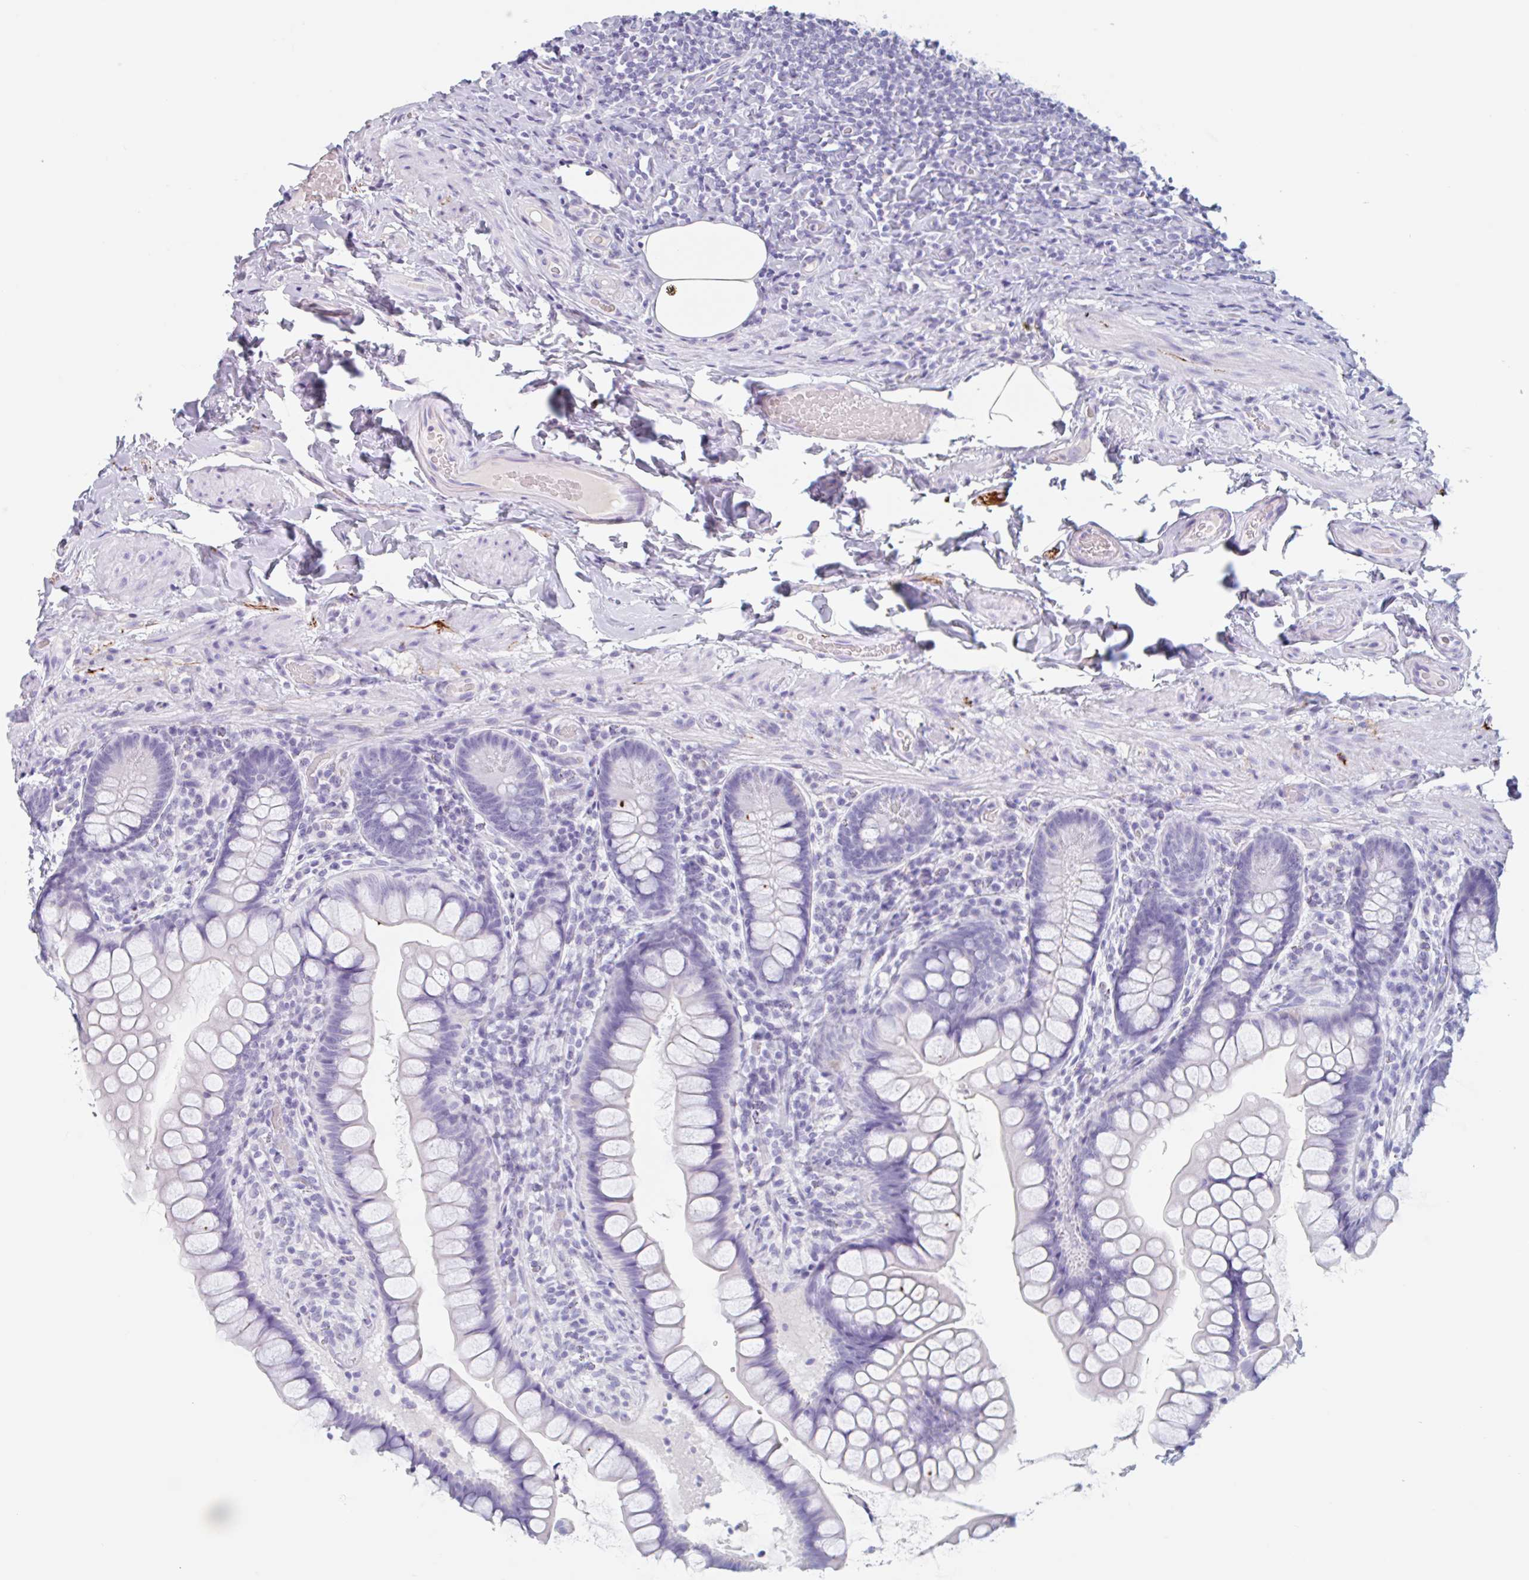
{"staining": {"intensity": "negative", "quantity": "none", "location": "none"}, "tissue": "small intestine", "cell_type": "Glandular cells", "image_type": "normal", "snomed": [{"axis": "morphology", "description": "Normal tissue, NOS"}, {"axis": "topography", "description": "Small intestine"}], "caption": "Immunohistochemical staining of unremarkable human small intestine exhibits no significant staining in glandular cells. (DAB IHC, high magnification).", "gene": "EMC4", "patient": {"sex": "male", "age": 70}}